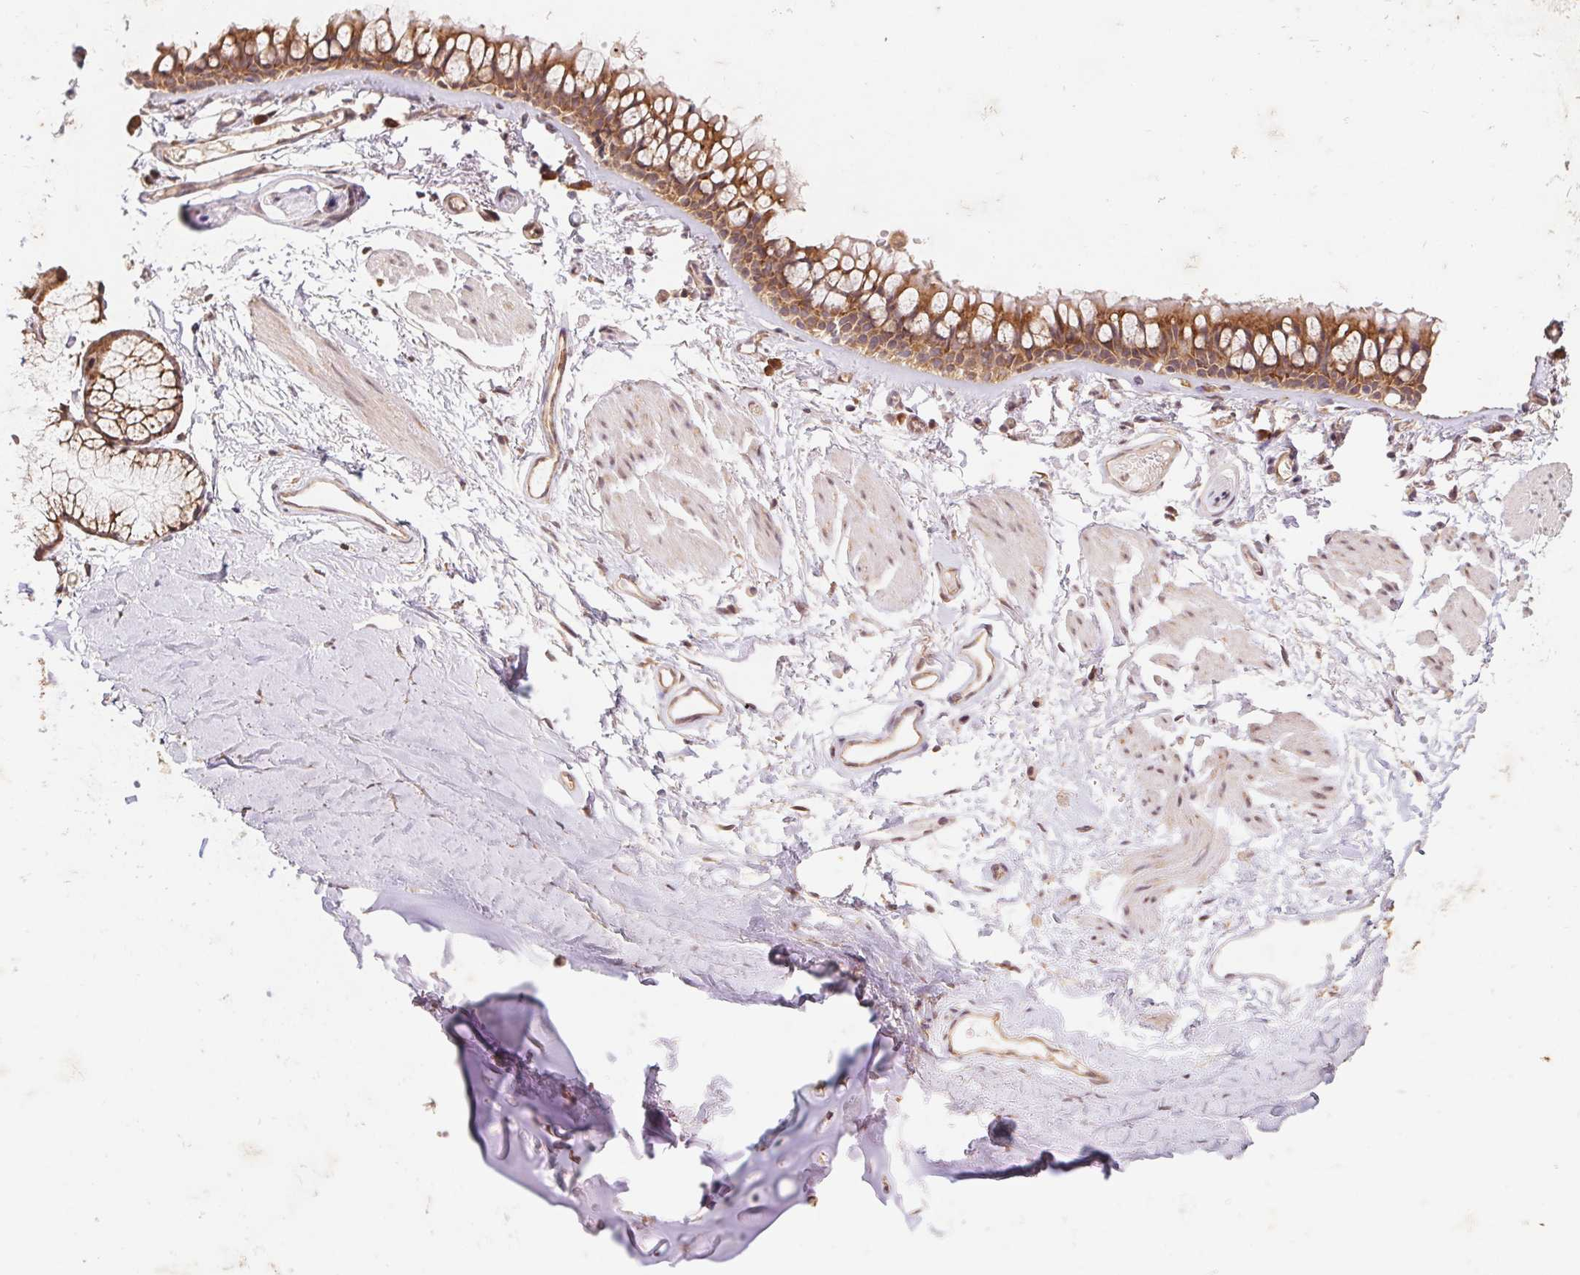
{"staining": {"intensity": "moderate", "quantity": "<25%", "location": "cytoplasmic/membranous"}, "tissue": "soft tissue", "cell_type": "Chondrocytes", "image_type": "normal", "snomed": [{"axis": "morphology", "description": "Normal tissue, NOS"}, {"axis": "topography", "description": "Cartilage tissue"}, {"axis": "topography", "description": "Bronchus"}], "caption": "Immunohistochemistry (IHC) (DAB) staining of normal soft tissue displays moderate cytoplasmic/membranous protein expression in approximately <25% of chondrocytes.", "gene": "RPL27A", "patient": {"sex": "female", "age": 79}}